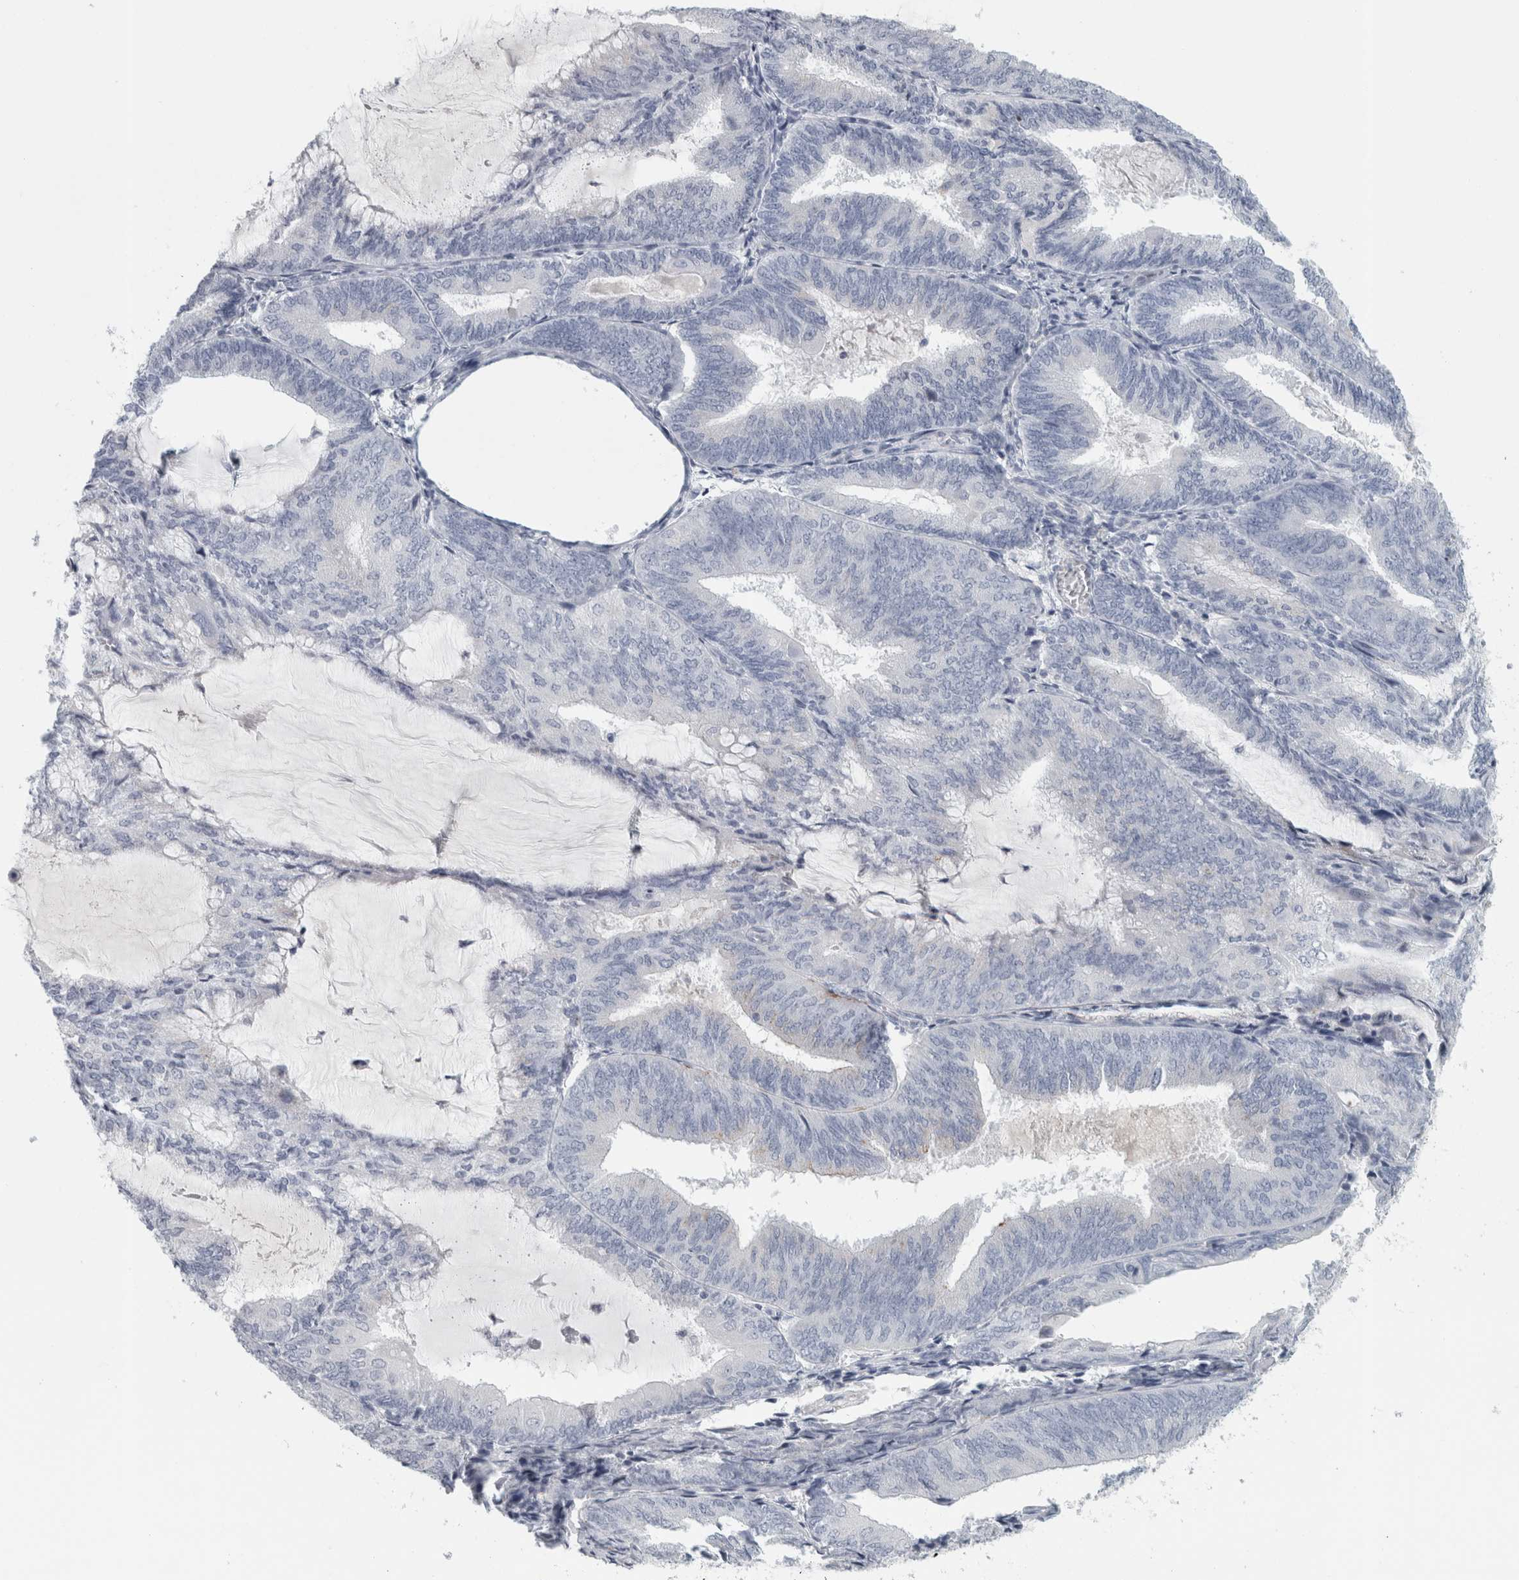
{"staining": {"intensity": "negative", "quantity": "none", "location": "none"}, "tissue": "endometrial cancer", "cell_type": "Tumor cells", "image_type": "cancer", "snomed": [{"axis": "morphology", "description": "Adenocarcinoma, NOS"}, {"axis": "topography", "description": "Endometrium"}], "caption": "Tumor cells show no significant positivity in endometrial adenocarcinoma.", "gene": "CPE", "patient": {"sex": "female", "age": 81}}